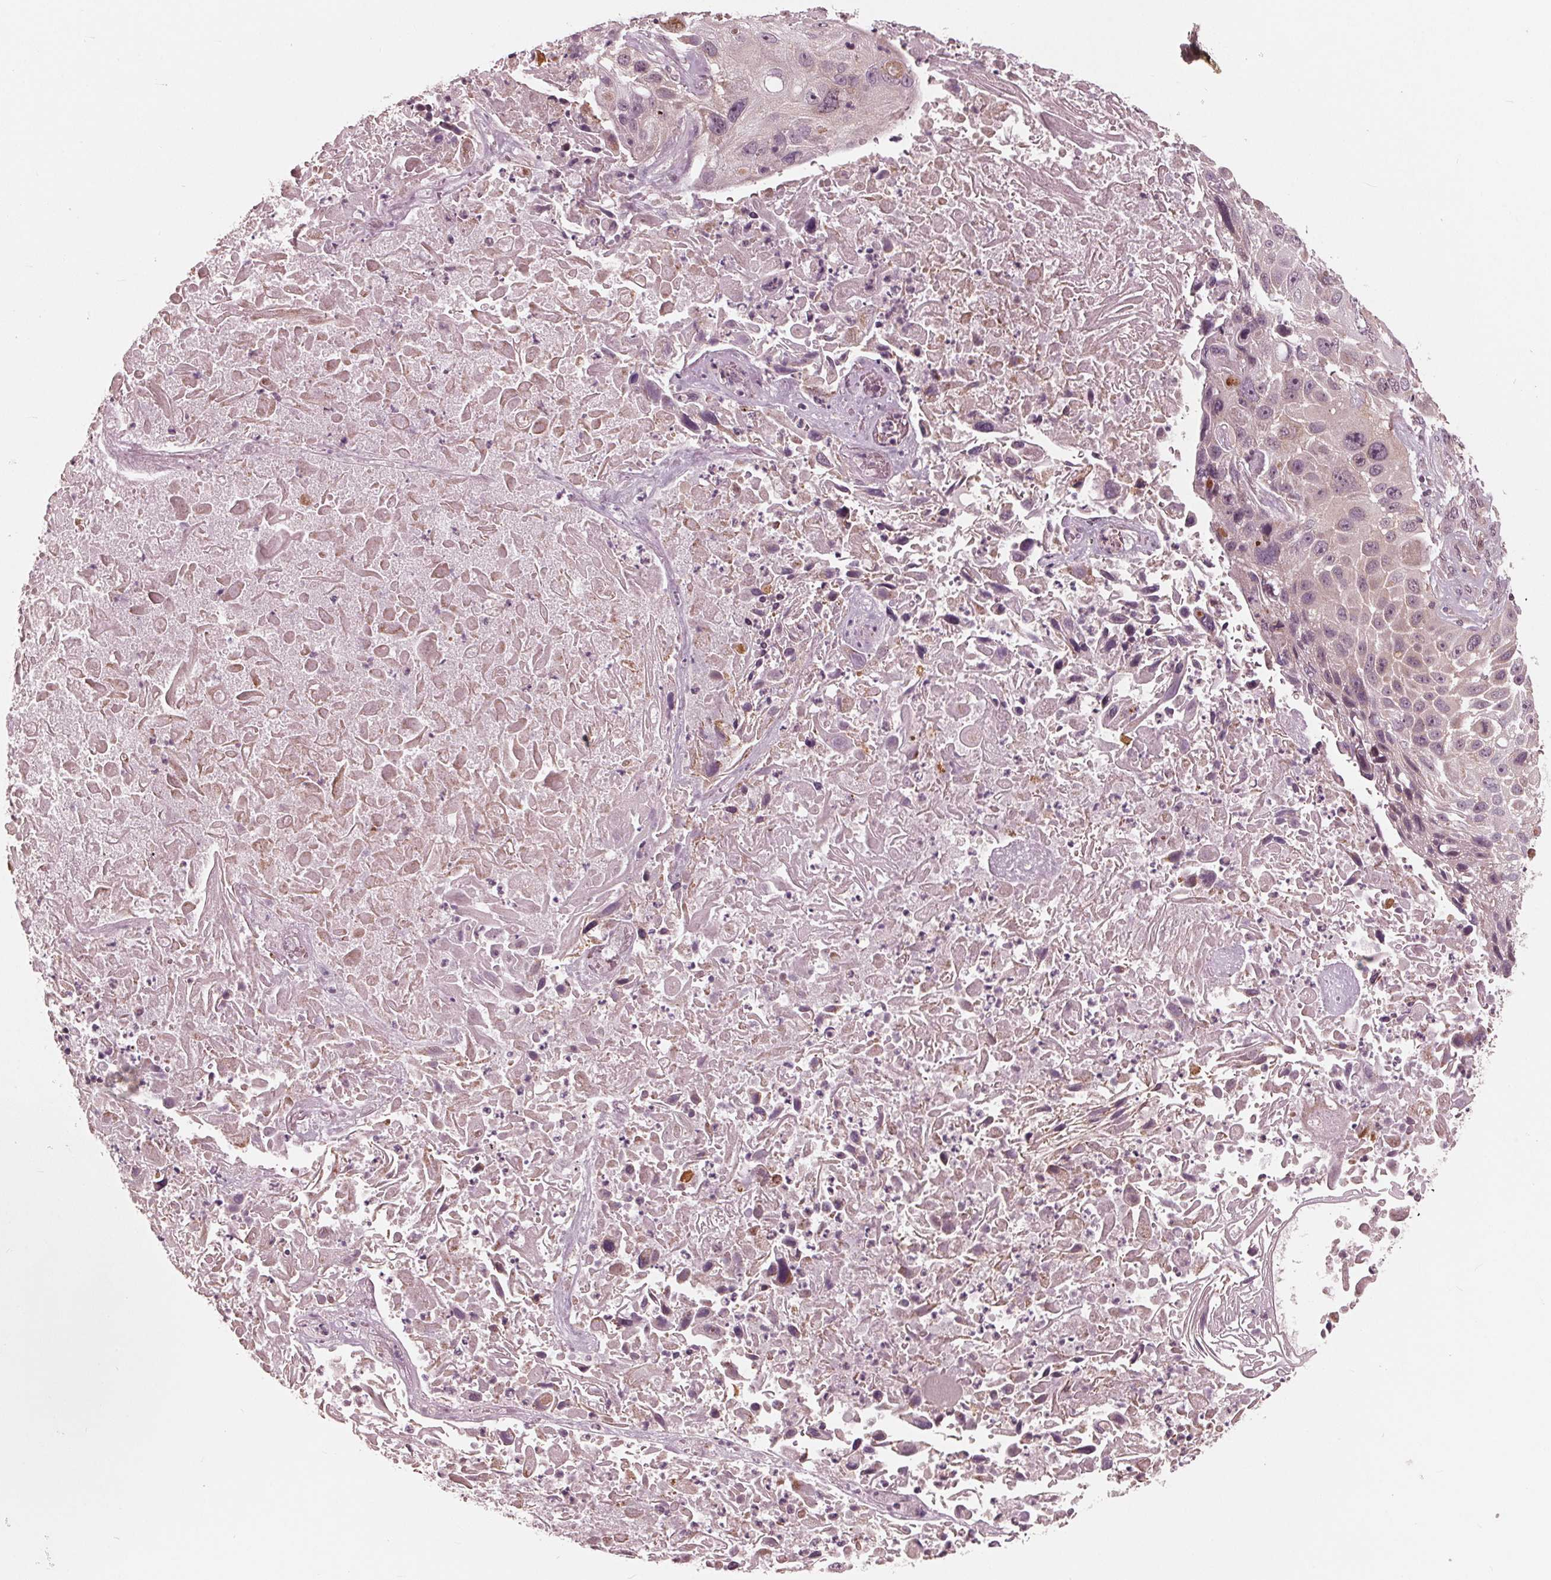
{"staining": {"intensity": "negative", "quantity": "none", "location": "none"}, "tissue": "lung cancer", "cell_type": "Tumor cells", "image_type": "cancer", "snomed": [{"axis": "morphology", "description": "Normal morphology"}, {"axis": "morphology", "description": "Squamous cell carcinoma, NOS"}, {"axis": "topography", "description": "Lymph node"}, {"axis": "topography", "description": "Lung"}], "caption": "High power microscopy photomicrograph of an IHC image of lung squamous cell carcinoma, revealing no significant positivity in tumor cells.", "gene": "UBALD1", "patient": {"sex": "male", "age": 67}}